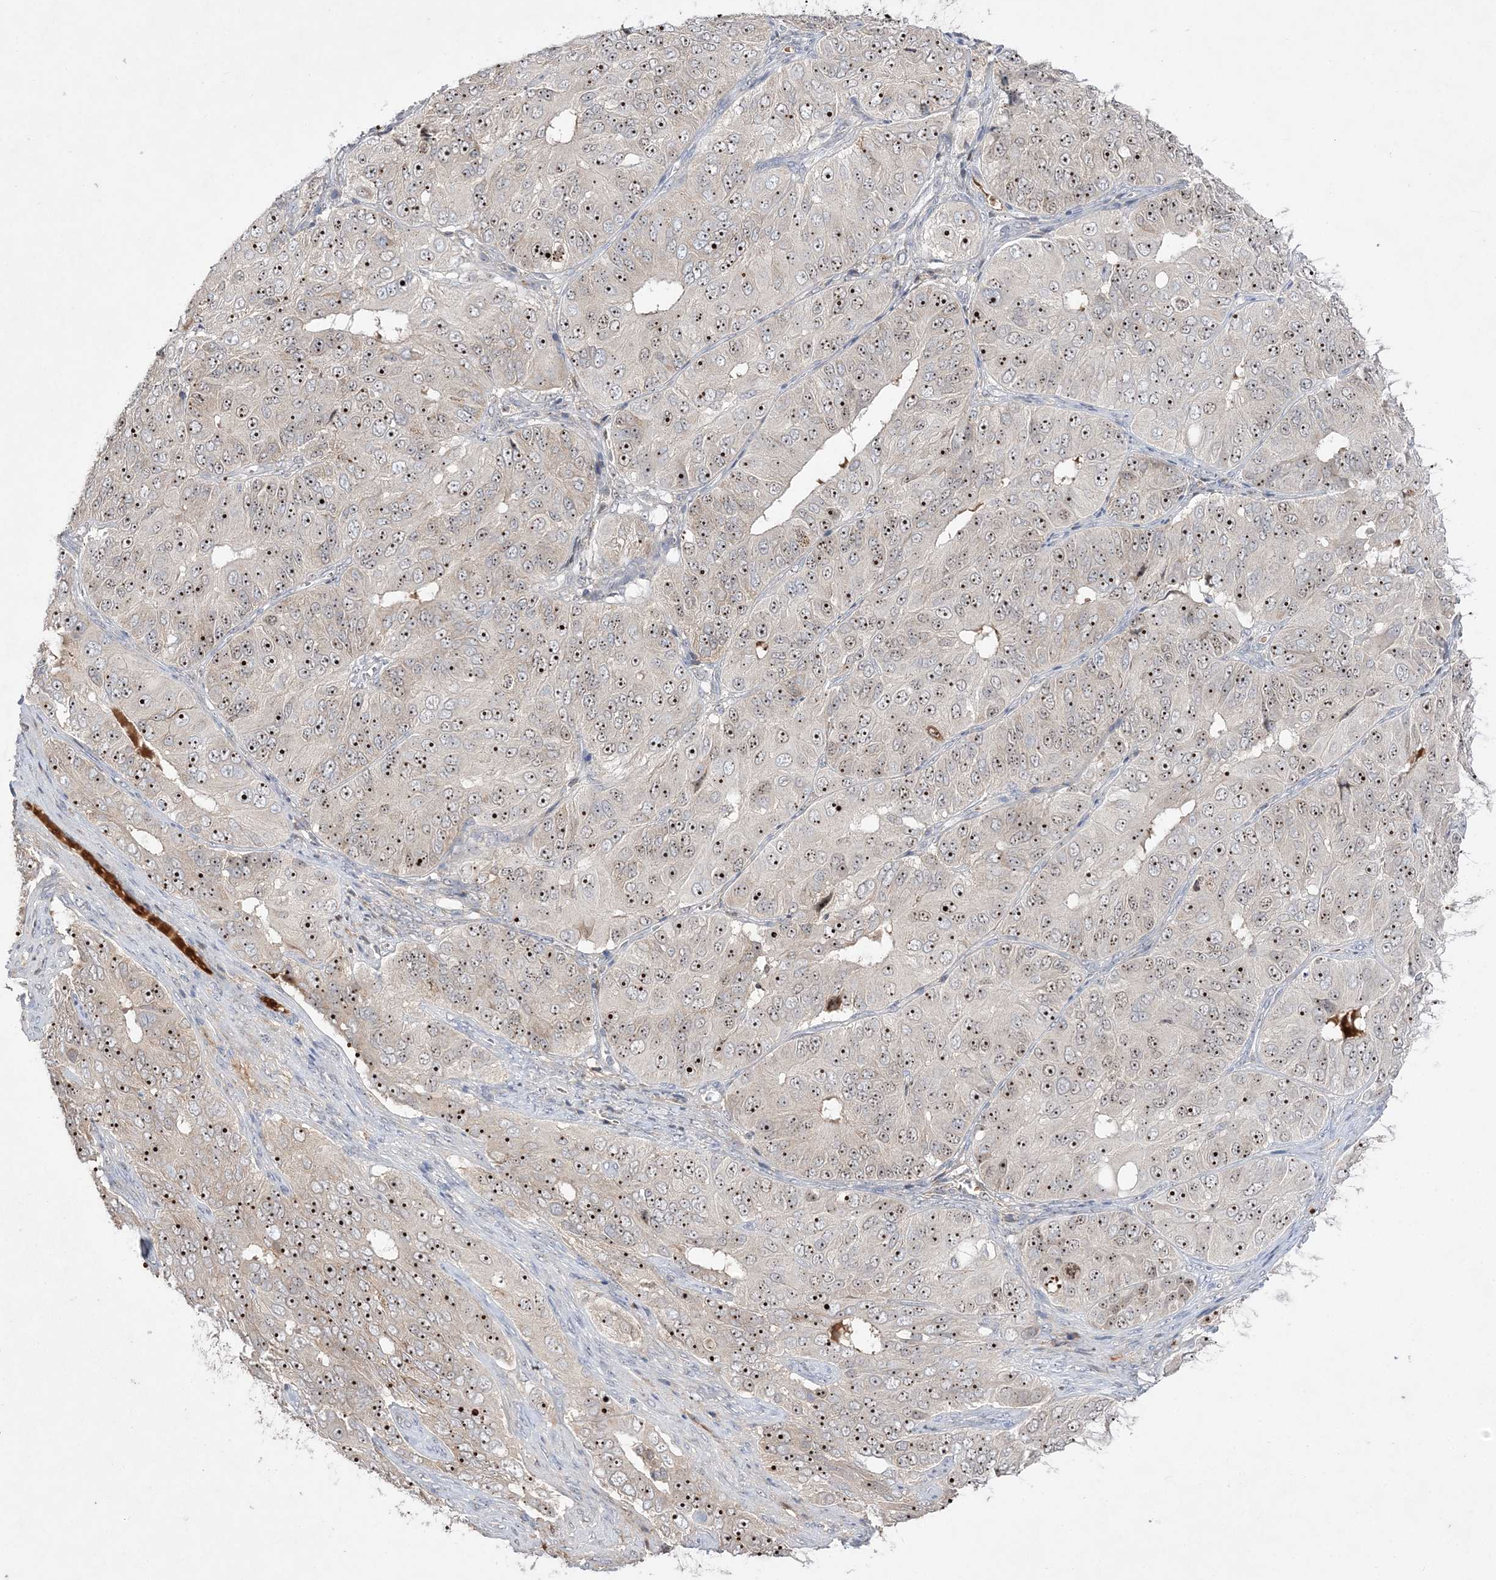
{"staining": {"intensity": "strong", "quantity": ">75%", "location": "nuclear"}, "tissue": "ovarian cancer", "cell_type": "Tumor cells", "image_type": "cancer", "snomed": [{"axis": "morphology", "description": "Carcinoma, endometroid"}, {"axis": "topography", "description": "Ovary"}], "caption": "Endometroid carcinoma (ovarian) stained with DAB immunohistochemistry reveals high levels of strong nuclear positivity in approximately >75% of tumor cells.", "gene": "NOP16", "patient": {"sex": "female", "age": 51}}